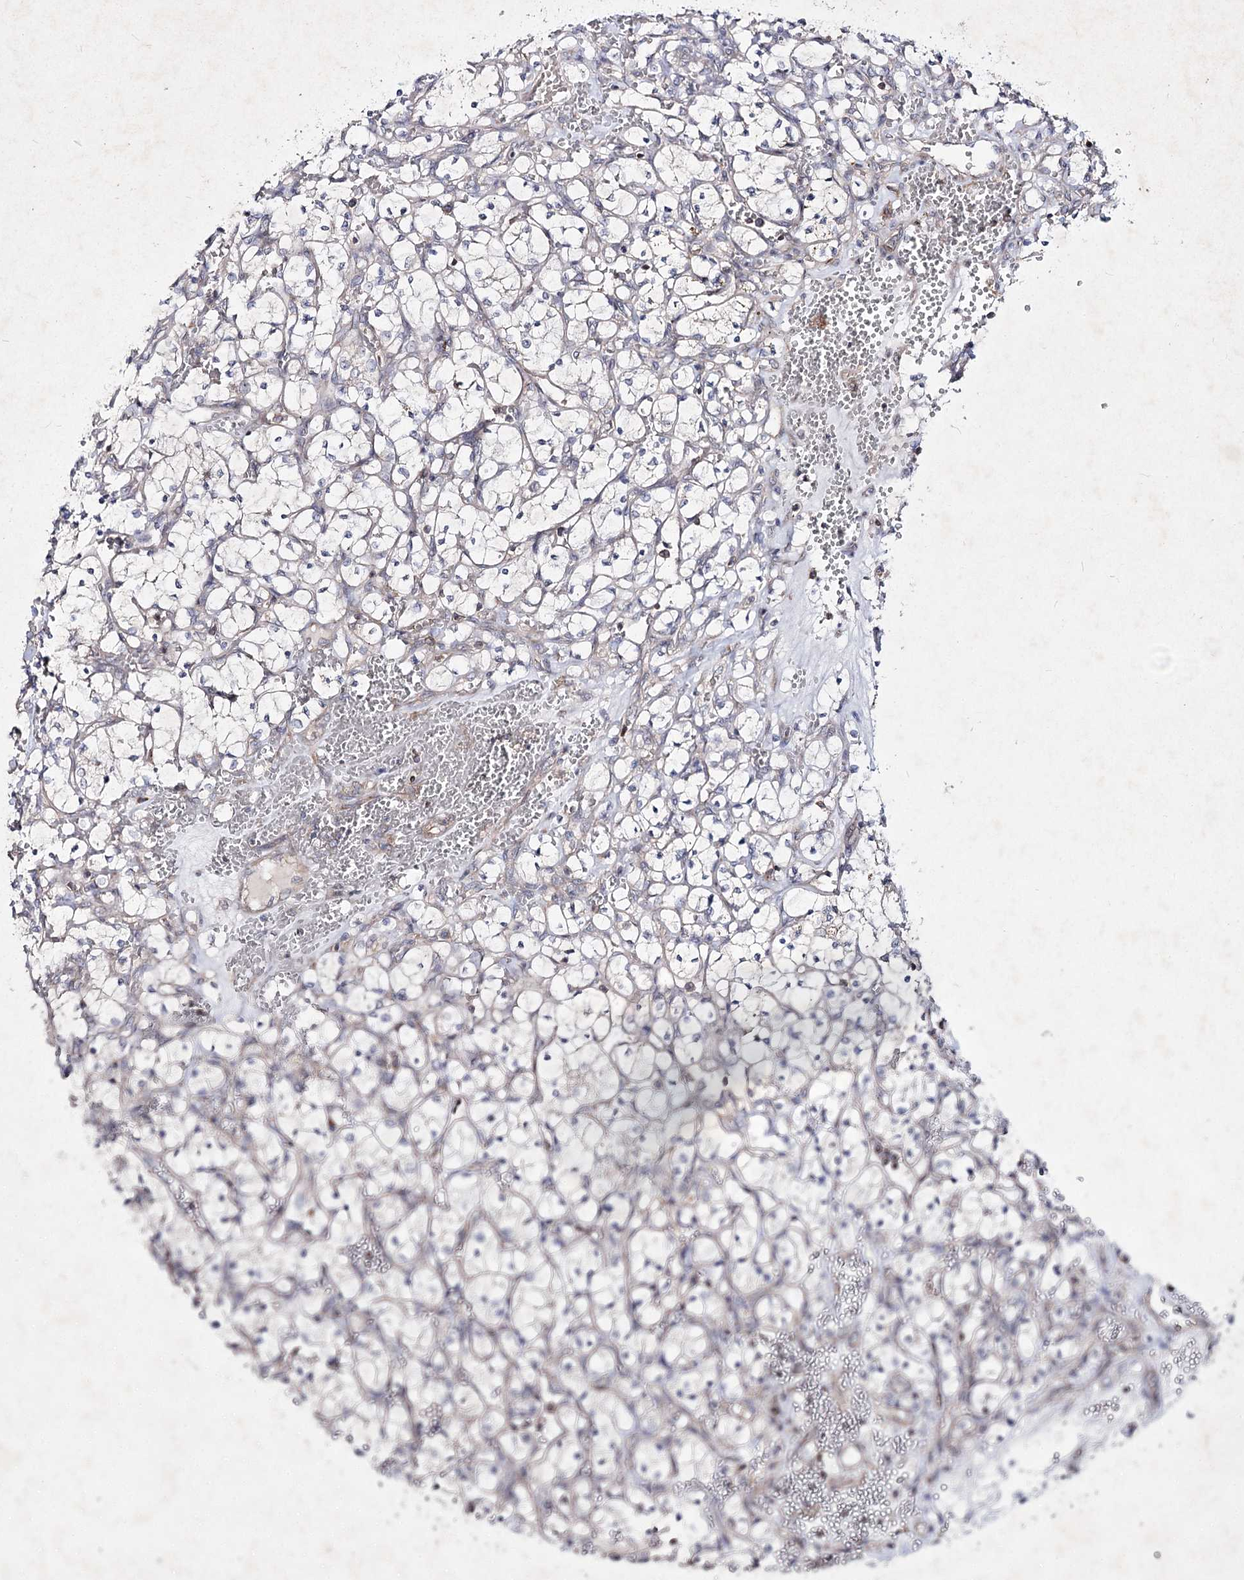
{"staining": {"intensity": "negative", "quantity": "none", "location": "none"}, "tissue": "renal cancer", "cell_type": "Tumor cells", "image_type": "cancer", "snomed": [{"axis": "morphology", "description": "Adenocarcinoma, NOS"}, {"axis": "topography", "description": "Kidney"}], "caption": "Immunohistochemistry (IHC) of human renal cancer (adenocarcinoma) shows no expression in tumor cells.", "gene": "CIB2", "patient": {"sex": "female", "age": 69}}